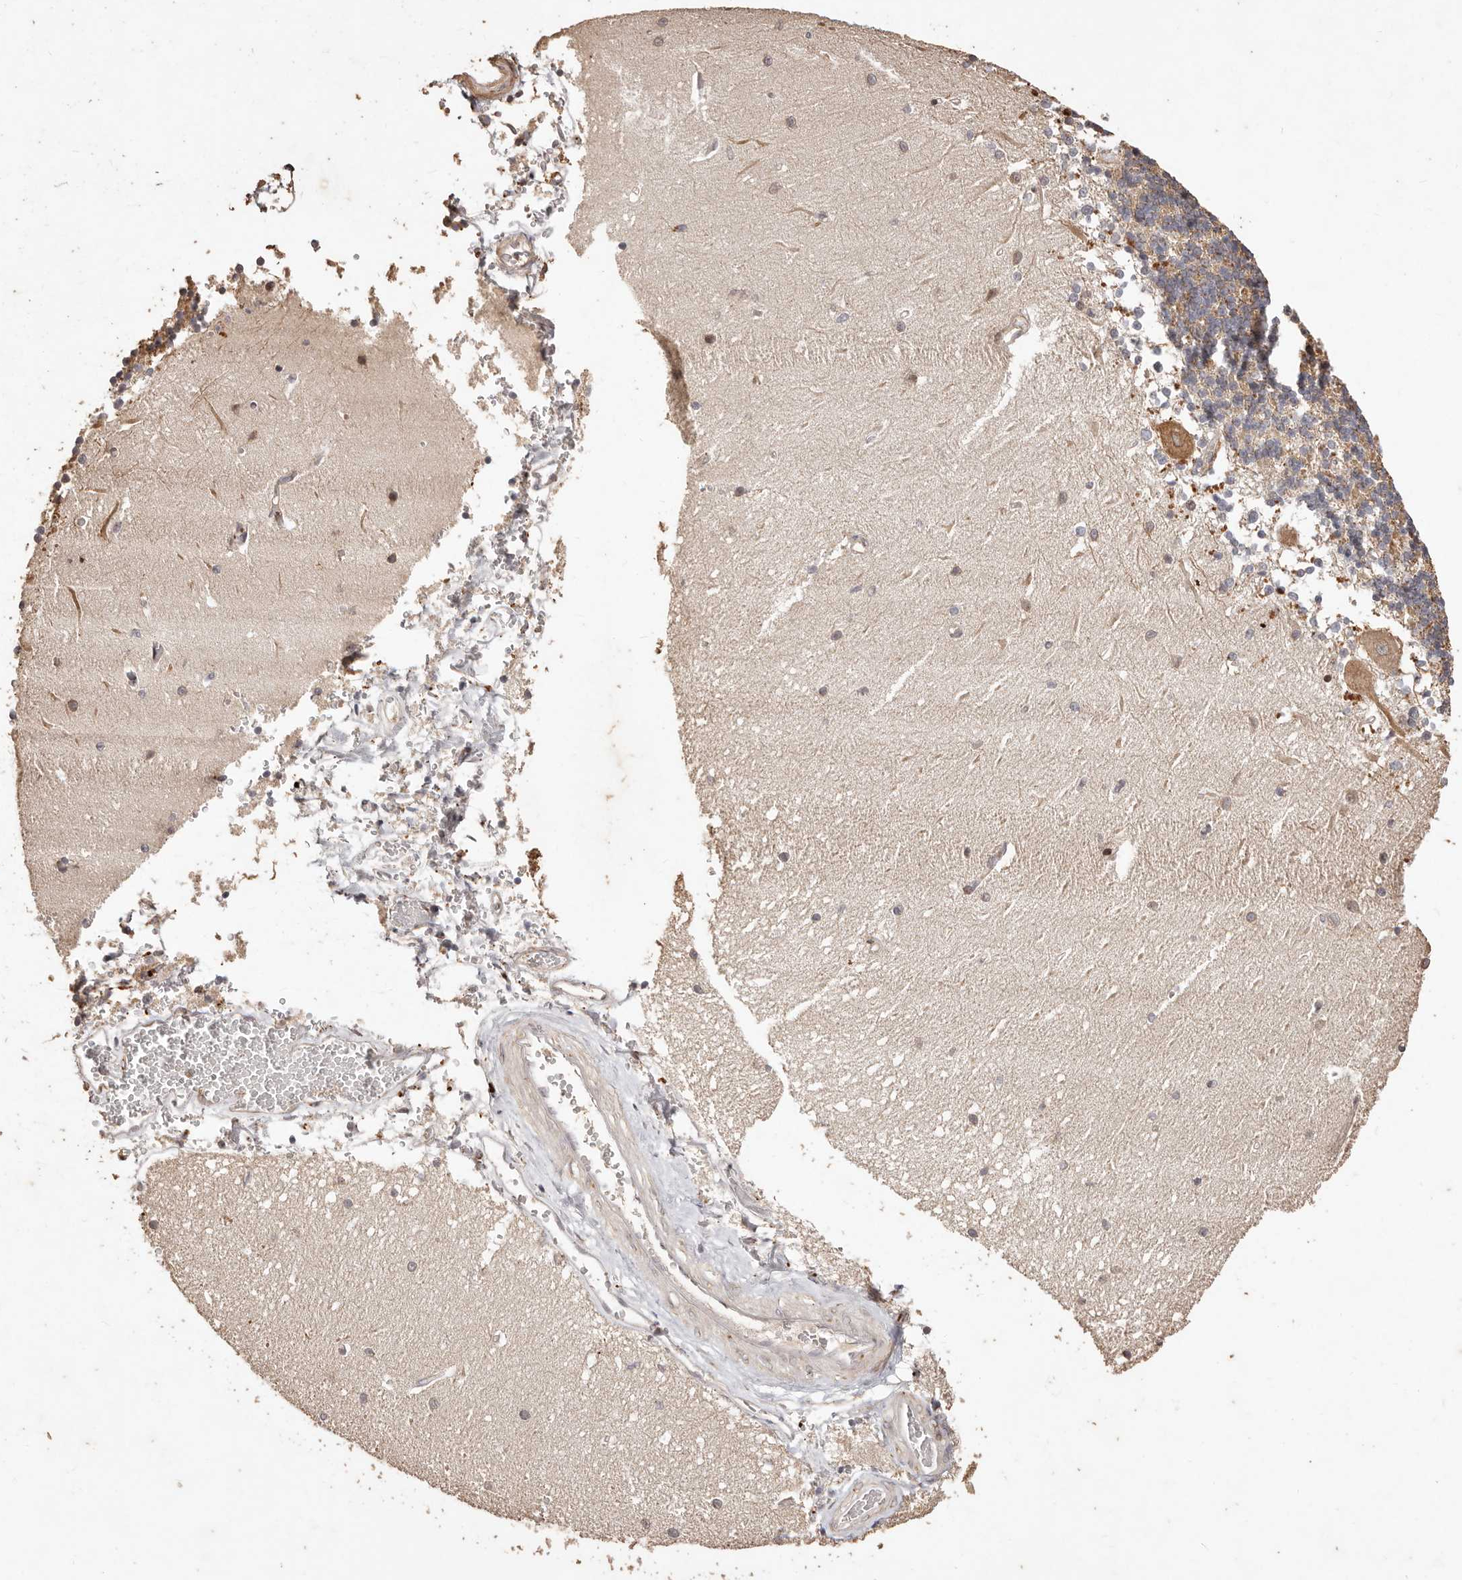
{"staining": {"intensity": "moderate", "quantity": "25%-75%", "location": "cytoplasmic/membranous"}, "tissue": "cerebellum", "cell_type": "Cells in granular layer", "image_type": "normal", "snomed": [{"axis": "morphology", "description": "Normal tissue, NOS"}, {"axis": "topography", "description": "Cerebellum"}], "caption": "Cerebellum was stained to show a protein in brown. There is medium levels of moderate cytoplasmic/membranous expression in approximately 25%-75% of cells in granular layer. (DAB (3,3'-diaminobenzidine) IHC with brightfield microscopy, high magnification).", "gene": "KIF9", "patient": {"sex": "male", "age": 37}}